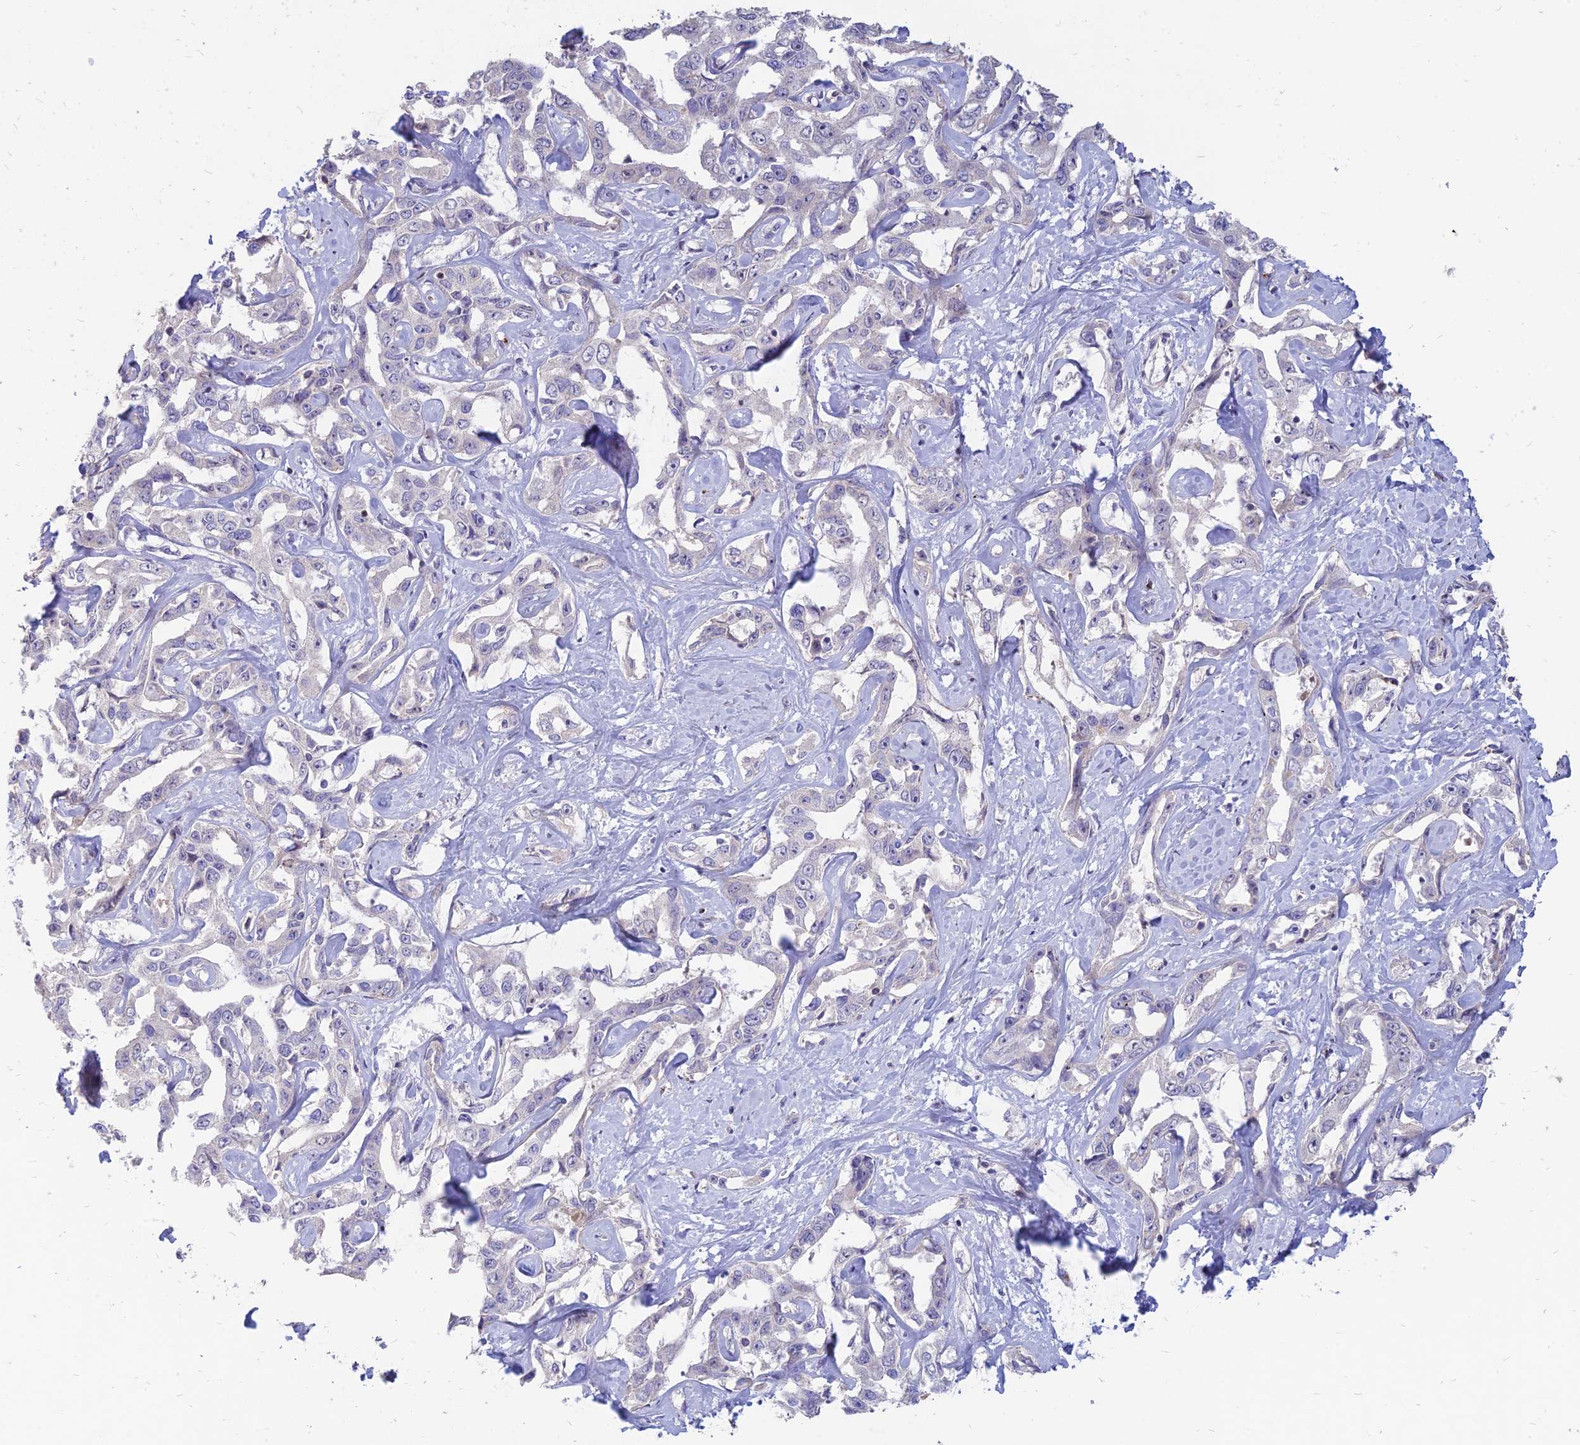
{"staining": {"intensity": "negative", "quantity": "none", "location": "none"}, "tissue": "liver cancer", "cell_type": "Tumor cells", "image_type": "cancer", "snomed": [{"axis": "morphology", "description": "Cholangiocarcinoma"}, {"axis": "topography", "description": "Liver"}], "caption": "This image is of liver cancer (cholangiocarcinoma) stained with IHC to label a protein in brown with the nuclei are counter-stained blue. There is no staining in tumor cells.", "gene": "ST3GAL6", "patient": {"sex": "male", "age": 59}}